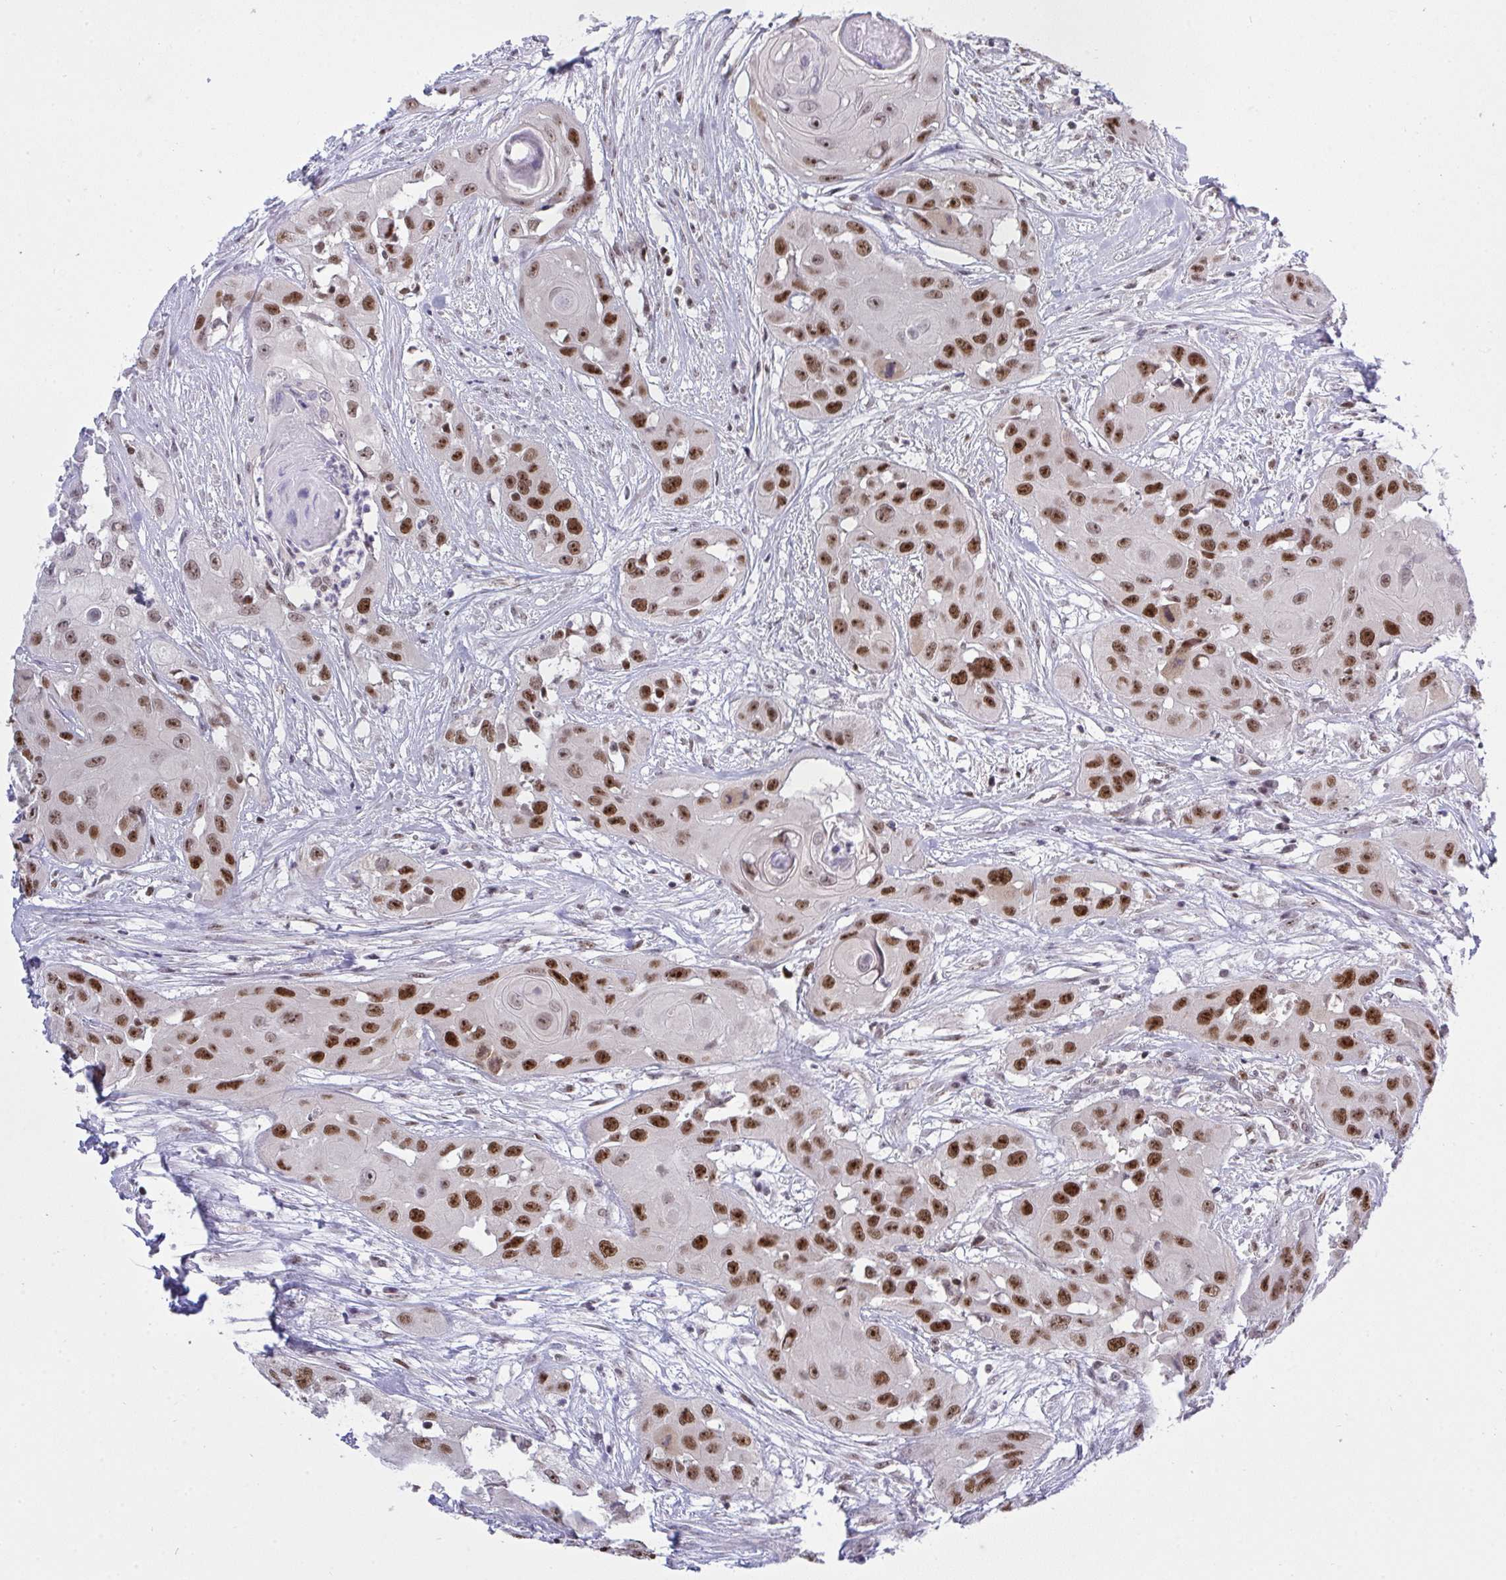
{"staining": {"intensity": "strong", "quantity": ">75%", "location": "nuclear"}, "tissue": "head and neck cancer", "cell_type": "Tumor cells", "image_type": "cancer", "snomed": [{"axis": "morphology", "description": "Squamous cell carcinoma, NOS"}, {"axis": "topography", "description": "Head-Neck"}], "caption": "Approximately >75% of tumor cells in human head and neck cancer (squamous cell carcinoma) show strong nuclear protein positivity as visualized by brown immunohistochemical staining.", "gene": "RFC4", "patient": {"sex": "male", "age": 83}}